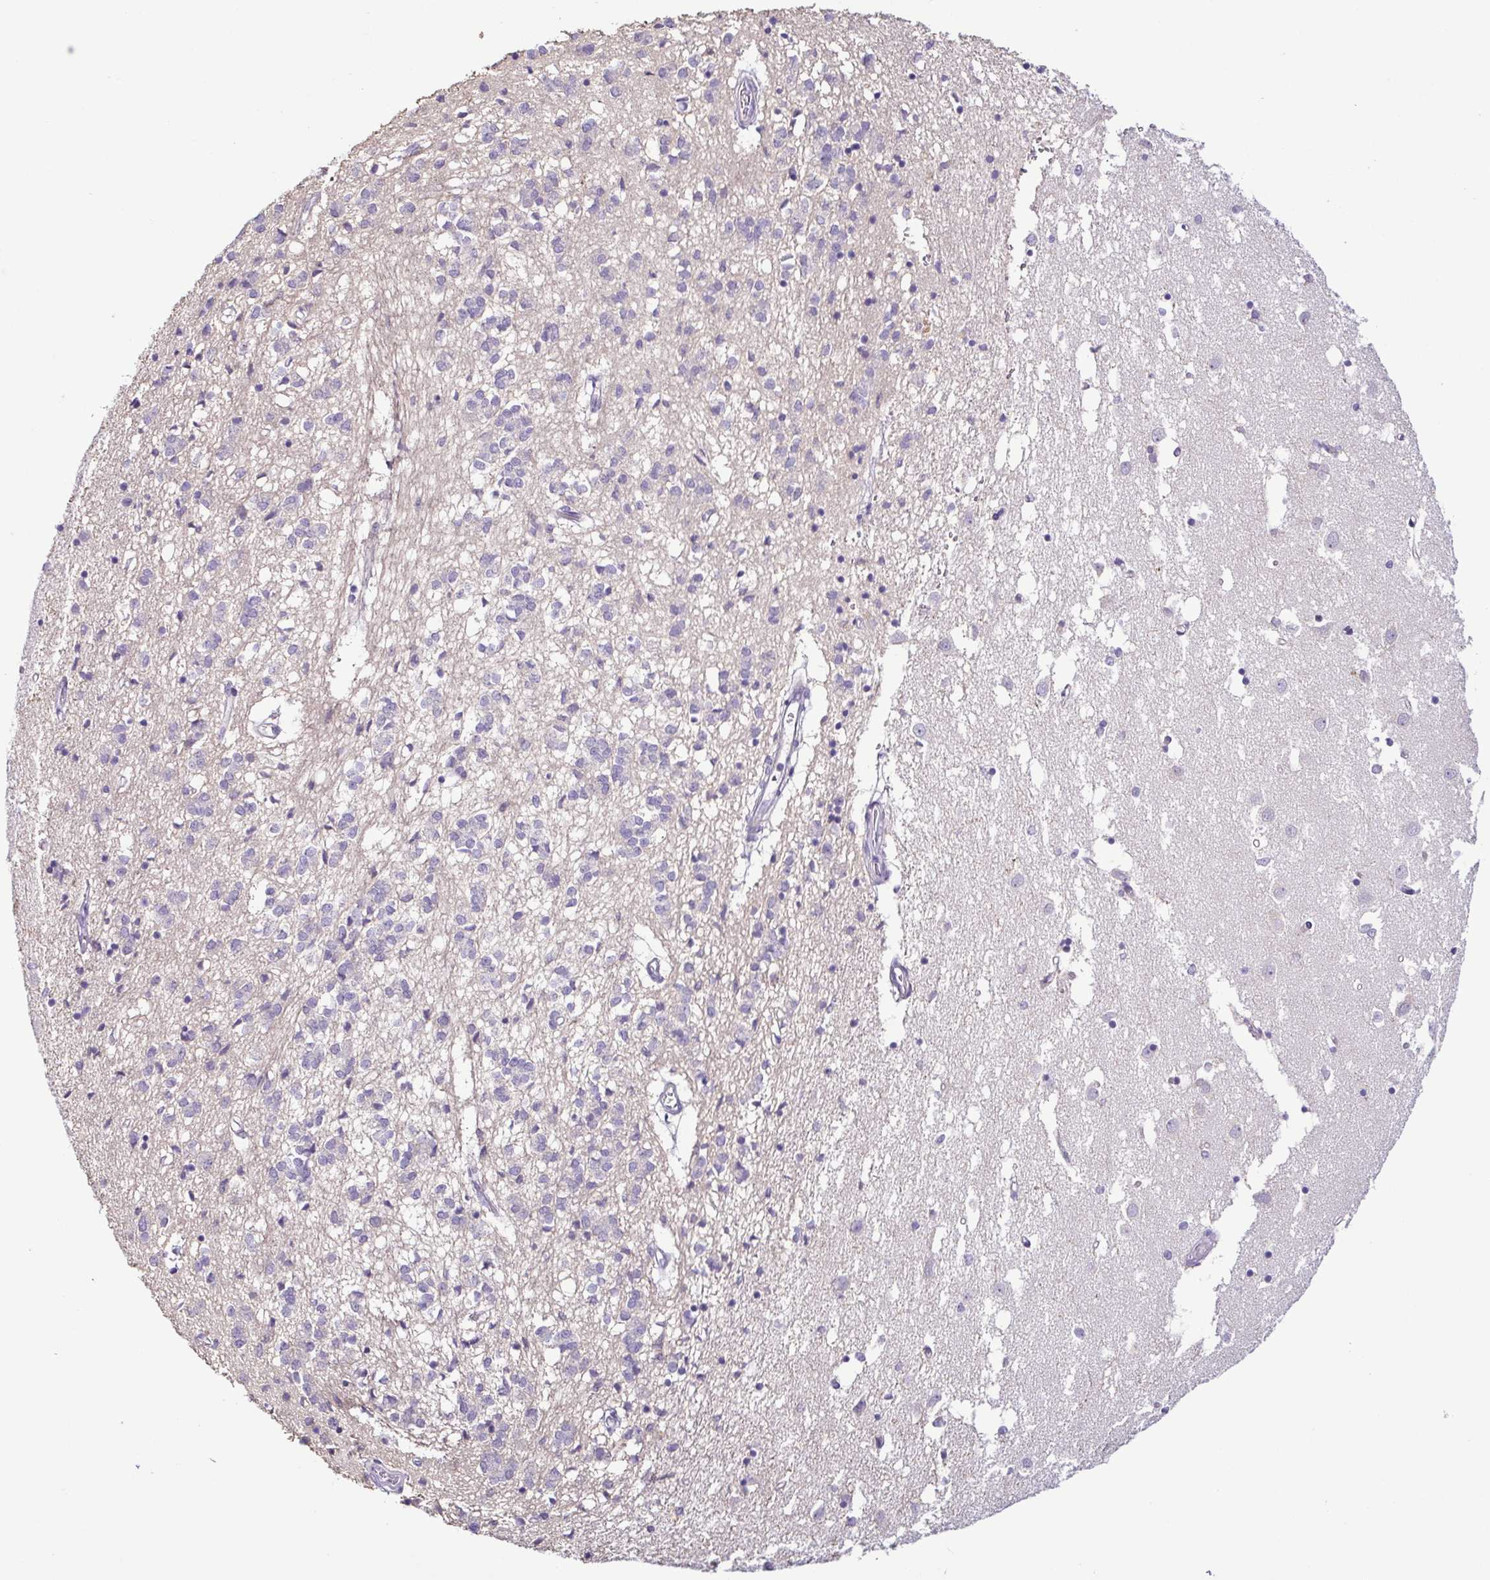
{"staining": {"intensity": "negative", "quantity": "none", "location": "none"}, "tissue": "caudate", "cell_type": "Glial cells", "image_type": "normal", "snomed": [{"axis": "morphology", "description": "Normal tissue, NOS"}, {"axis": "topography", "description": "Lateral ventricle wall"}], "caption": "There is no significant expression in glial cells of caudate. The staining is performed using DAB (3,3'-diaminobenzidine) brown chromogen with nuclei counter-stained in using hematoxylin.", "gene": "TERT", "patient": {"sex": "male", "age": 70}}